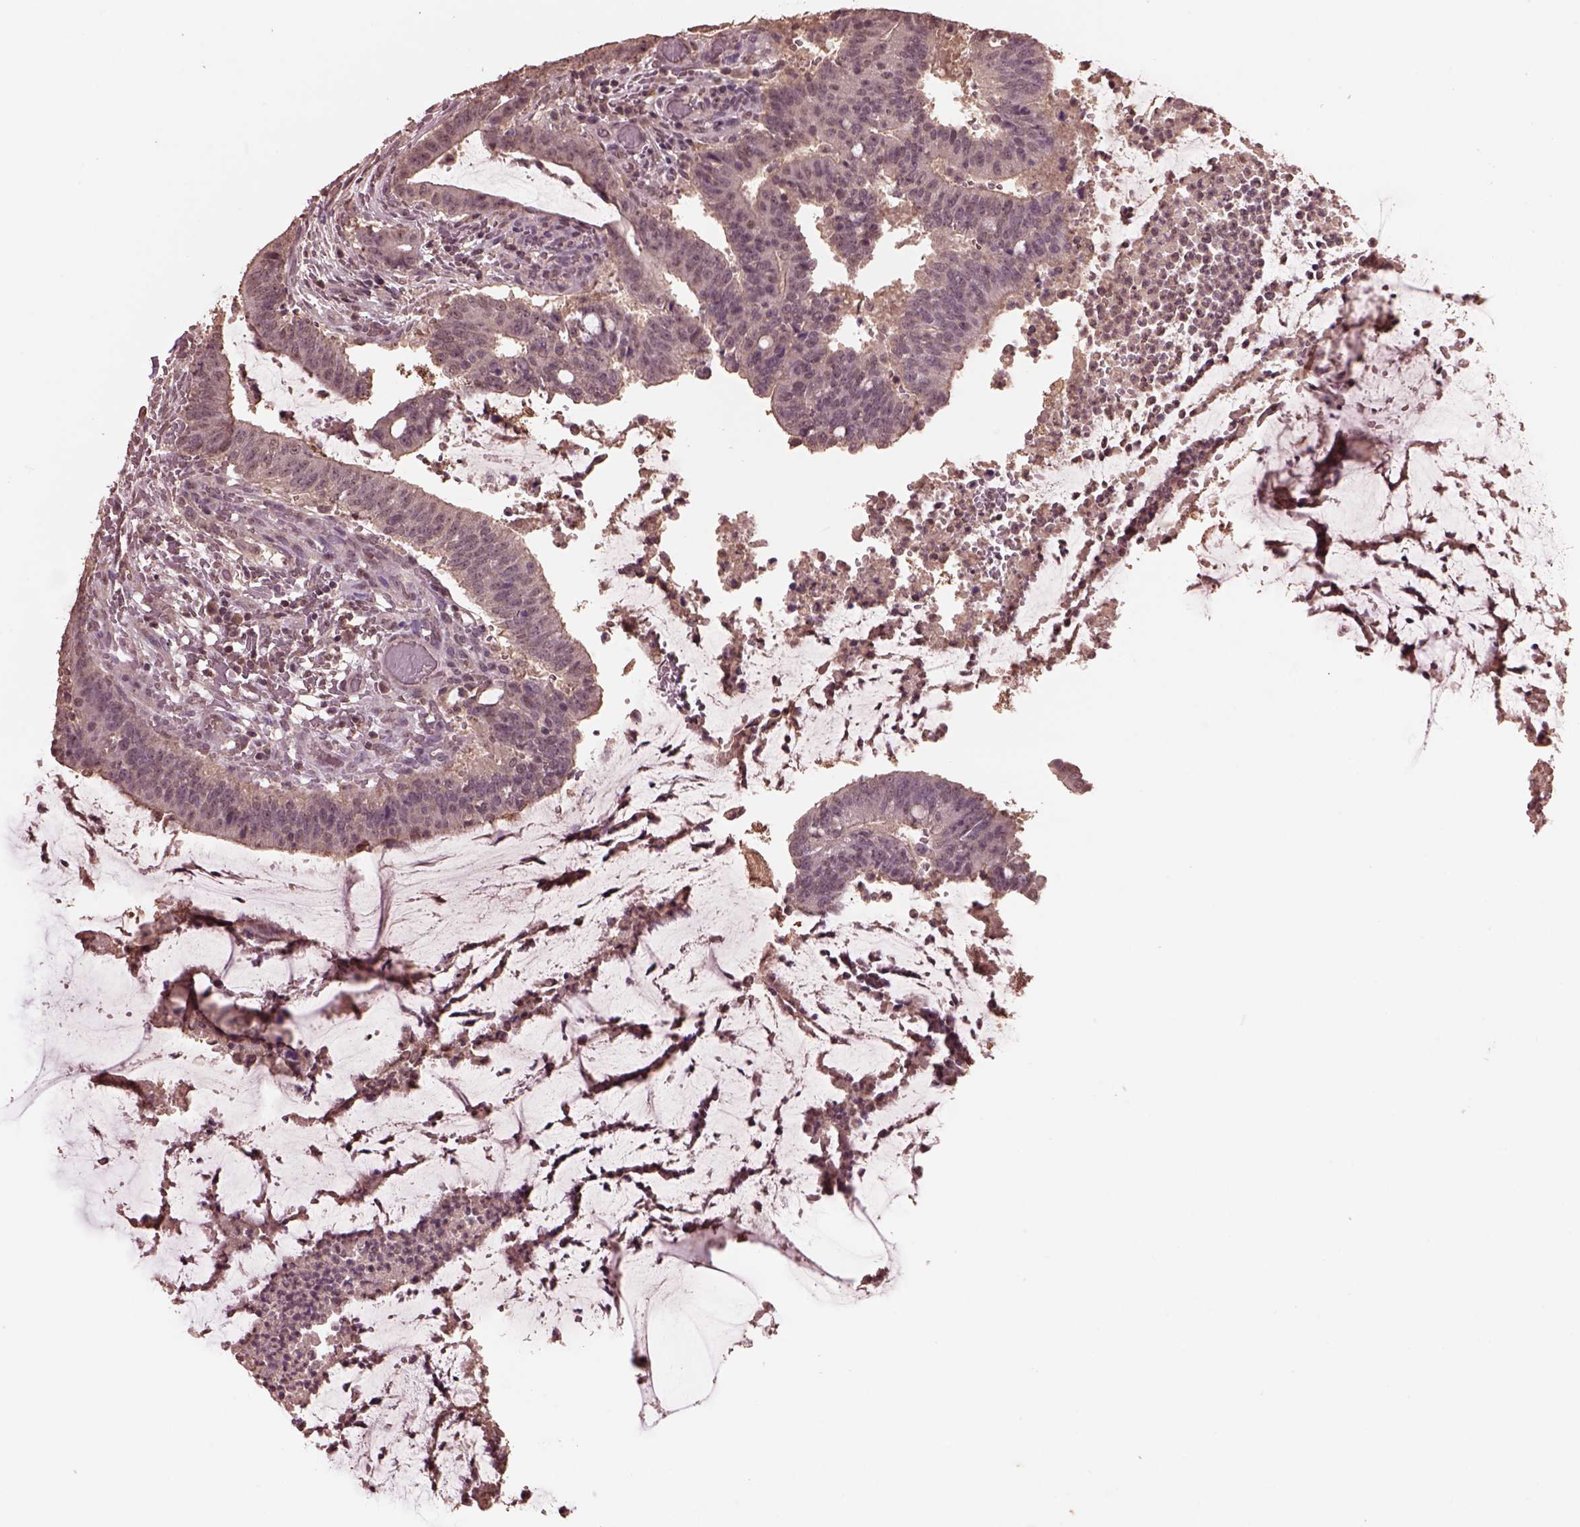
{"staining": {"intensity": "negative", "quantity": "none", "location": "none"}, "tissue": "colorectal cancer", "cell_type": "Tumor cells", "image_type": "cancer", "snomed": [{"axis": "morphology", "description": "Adenocarcinoma, NOS"}, {"axis": "topography", "description": "Colon"}], "caption": "Histopathology image shows no significant protein expression in tumor cells of colorectal cancer.", "gene": "CPT1C", "patient": {"sex": "female", "age": 43}}